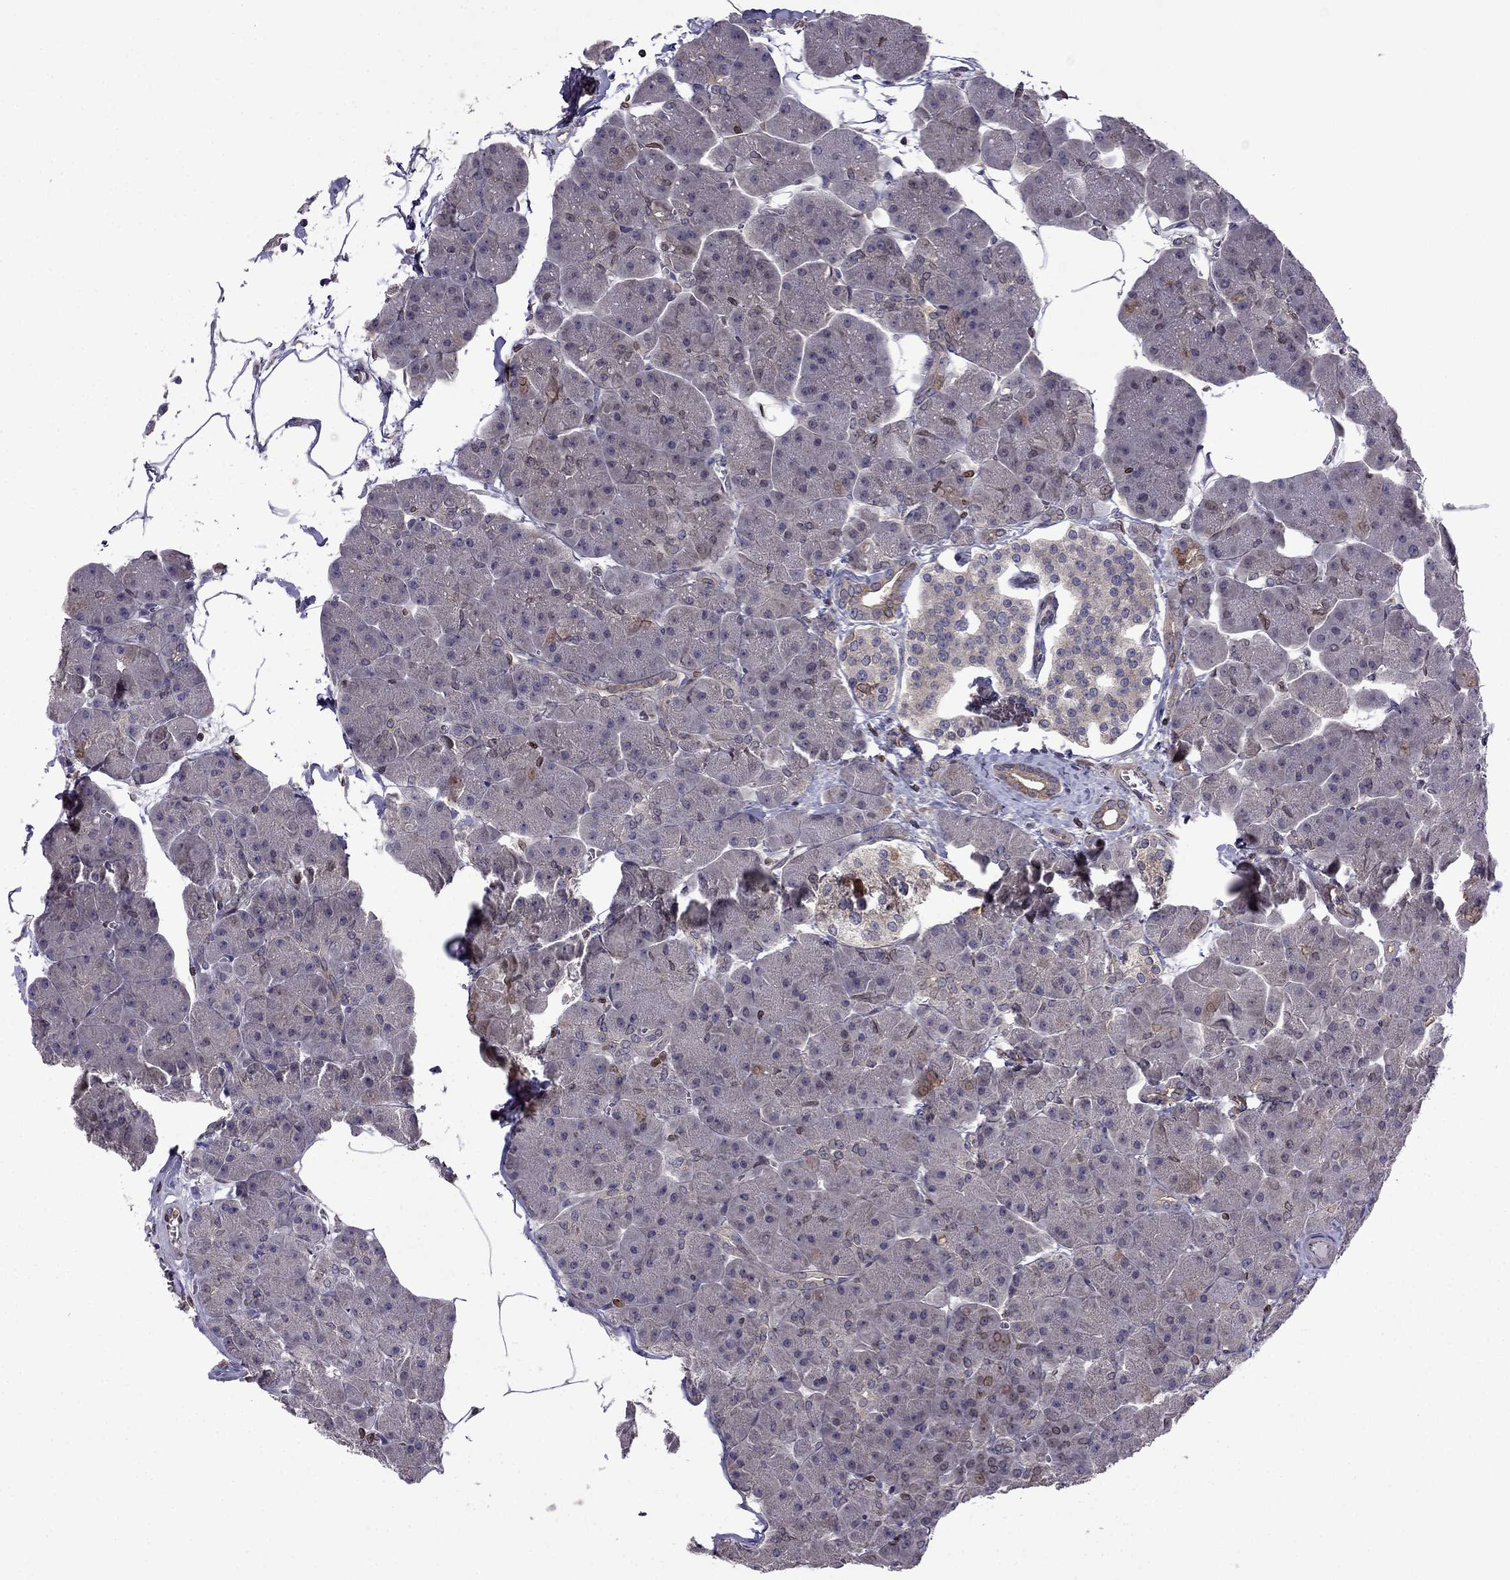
{"staining": {"intensity": "negative", "quantity": "none", "location": "none"}, "tissue": "pancreas", "cell_type": "Exocrine glandular cells", "image_type": "normal", "snomed": [{"axis": "morphology", "description": "Normal tissue, NOS"}, {"axis": "topography", "description": "Adipose tissue"}, {"axis": "topography", "description": "Pancreas"}, {"axis": "topography", "description": "Peripheral nerve tissue"}], "caption": "Immunohistochemical staining of normal pancreas reveals no significant staining in exocrine glandular cells. Brightfield microscopy of IHC stained with DAB (3,3'-diaminobenzidine) (brown) and hematoxylin (blue), captured at high magnification.", "gene": "CDC42BPA", "patient": {"sex": "female", "age": 58}}